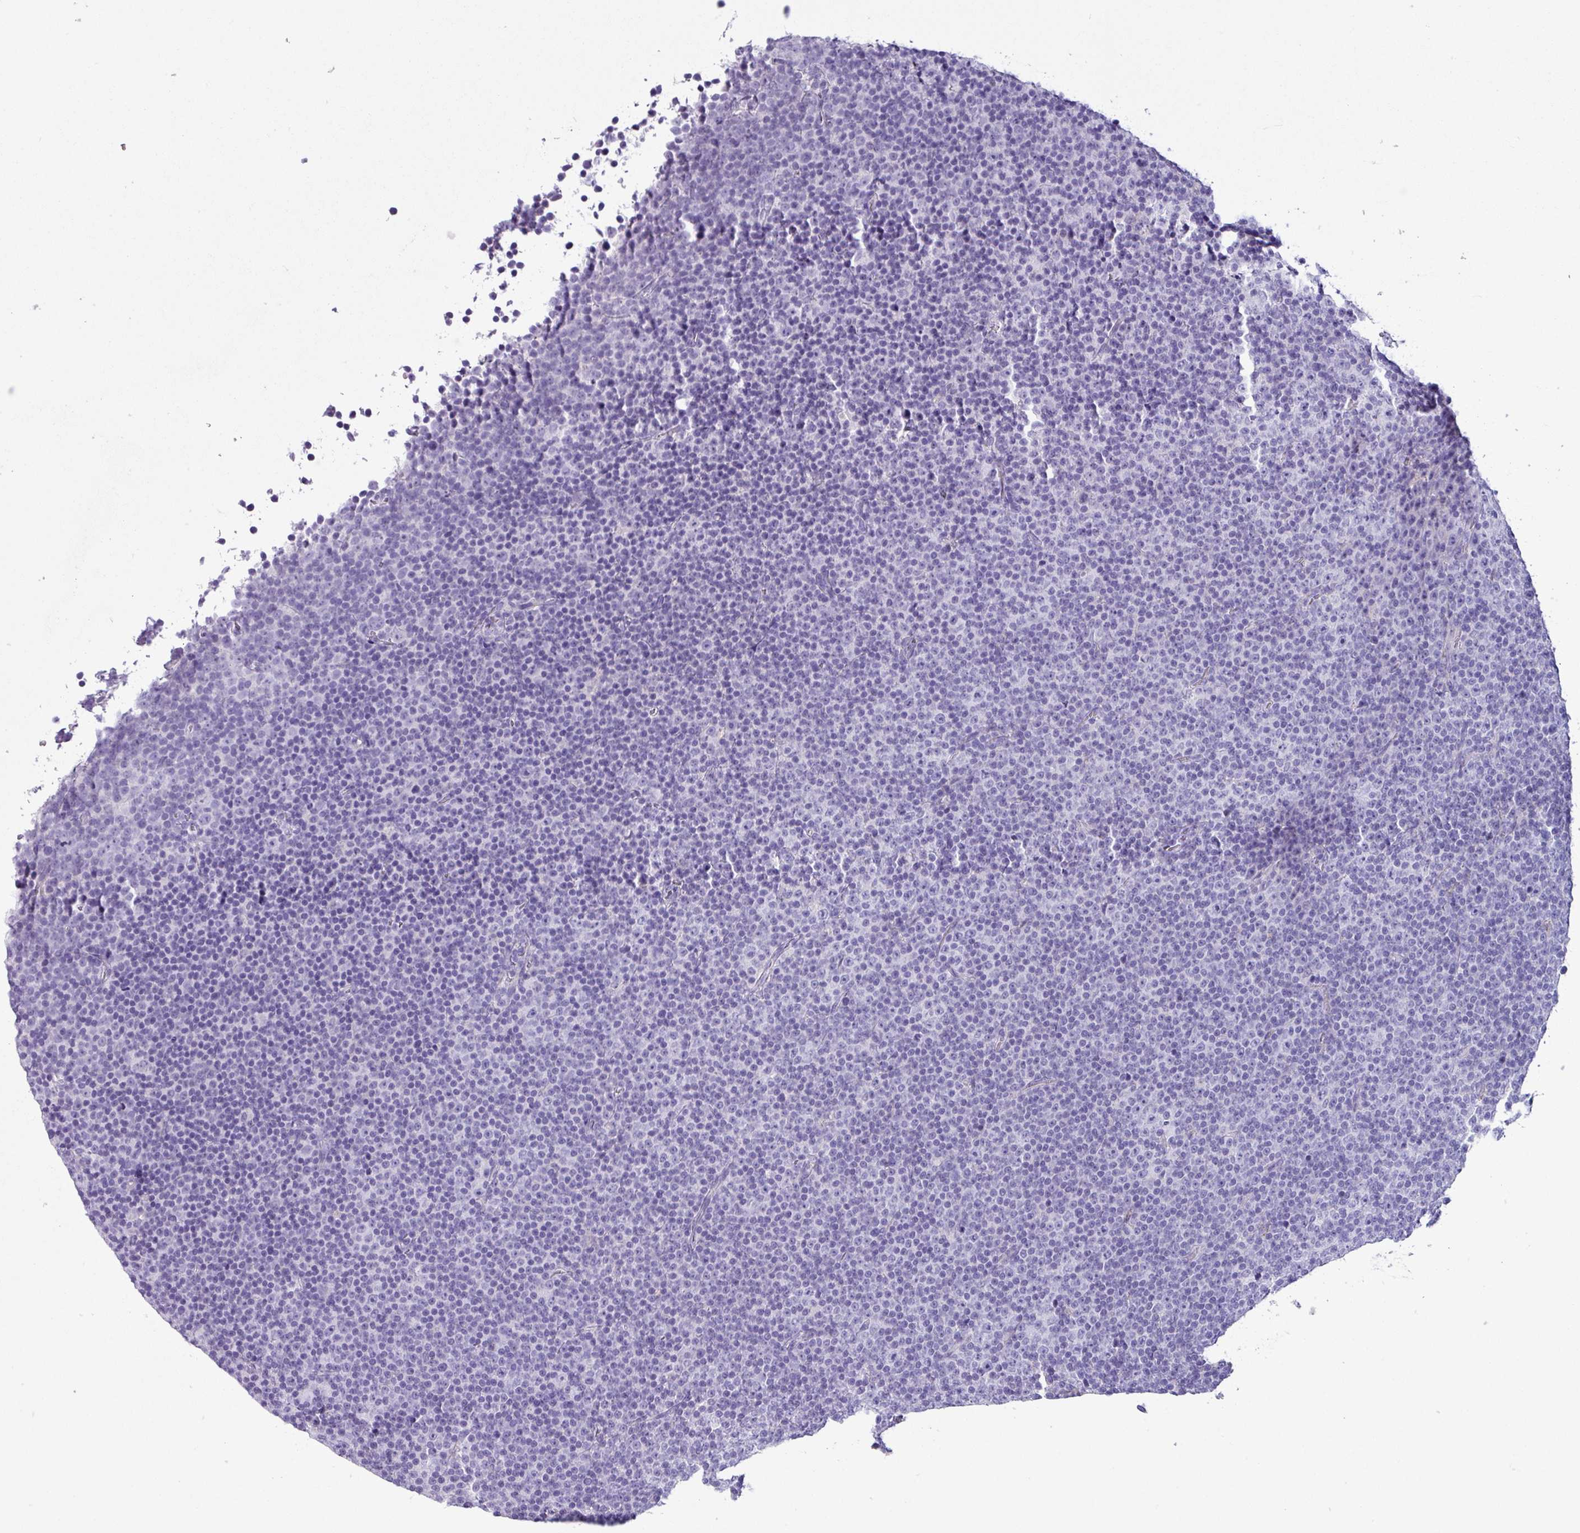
{"staining": {"intensity": "negative", "quantity": "none", "location": "none"}, "tissue": "lymphoma", "cell_type": "Tumor cells", "image_type": "cancer", "snomed": [{"axis": "morphology", "description": "Malignant lymphoma, non-Hodgkin's type, Low grade"}, {"axis": "topography", "description": "Lymph node"}], "caption": "High magnification brightfield microscopy of malignant lymphoma, non-Hodgkin's type (low-grade) stained with DAB (3,3'-diaminobenzidine) (brown) and counterstained with hematoxylin (blue): tumor cells show no significant positivity.", "gene": "CYSTM1", "patient": {"sex": "female", "age": 67}}